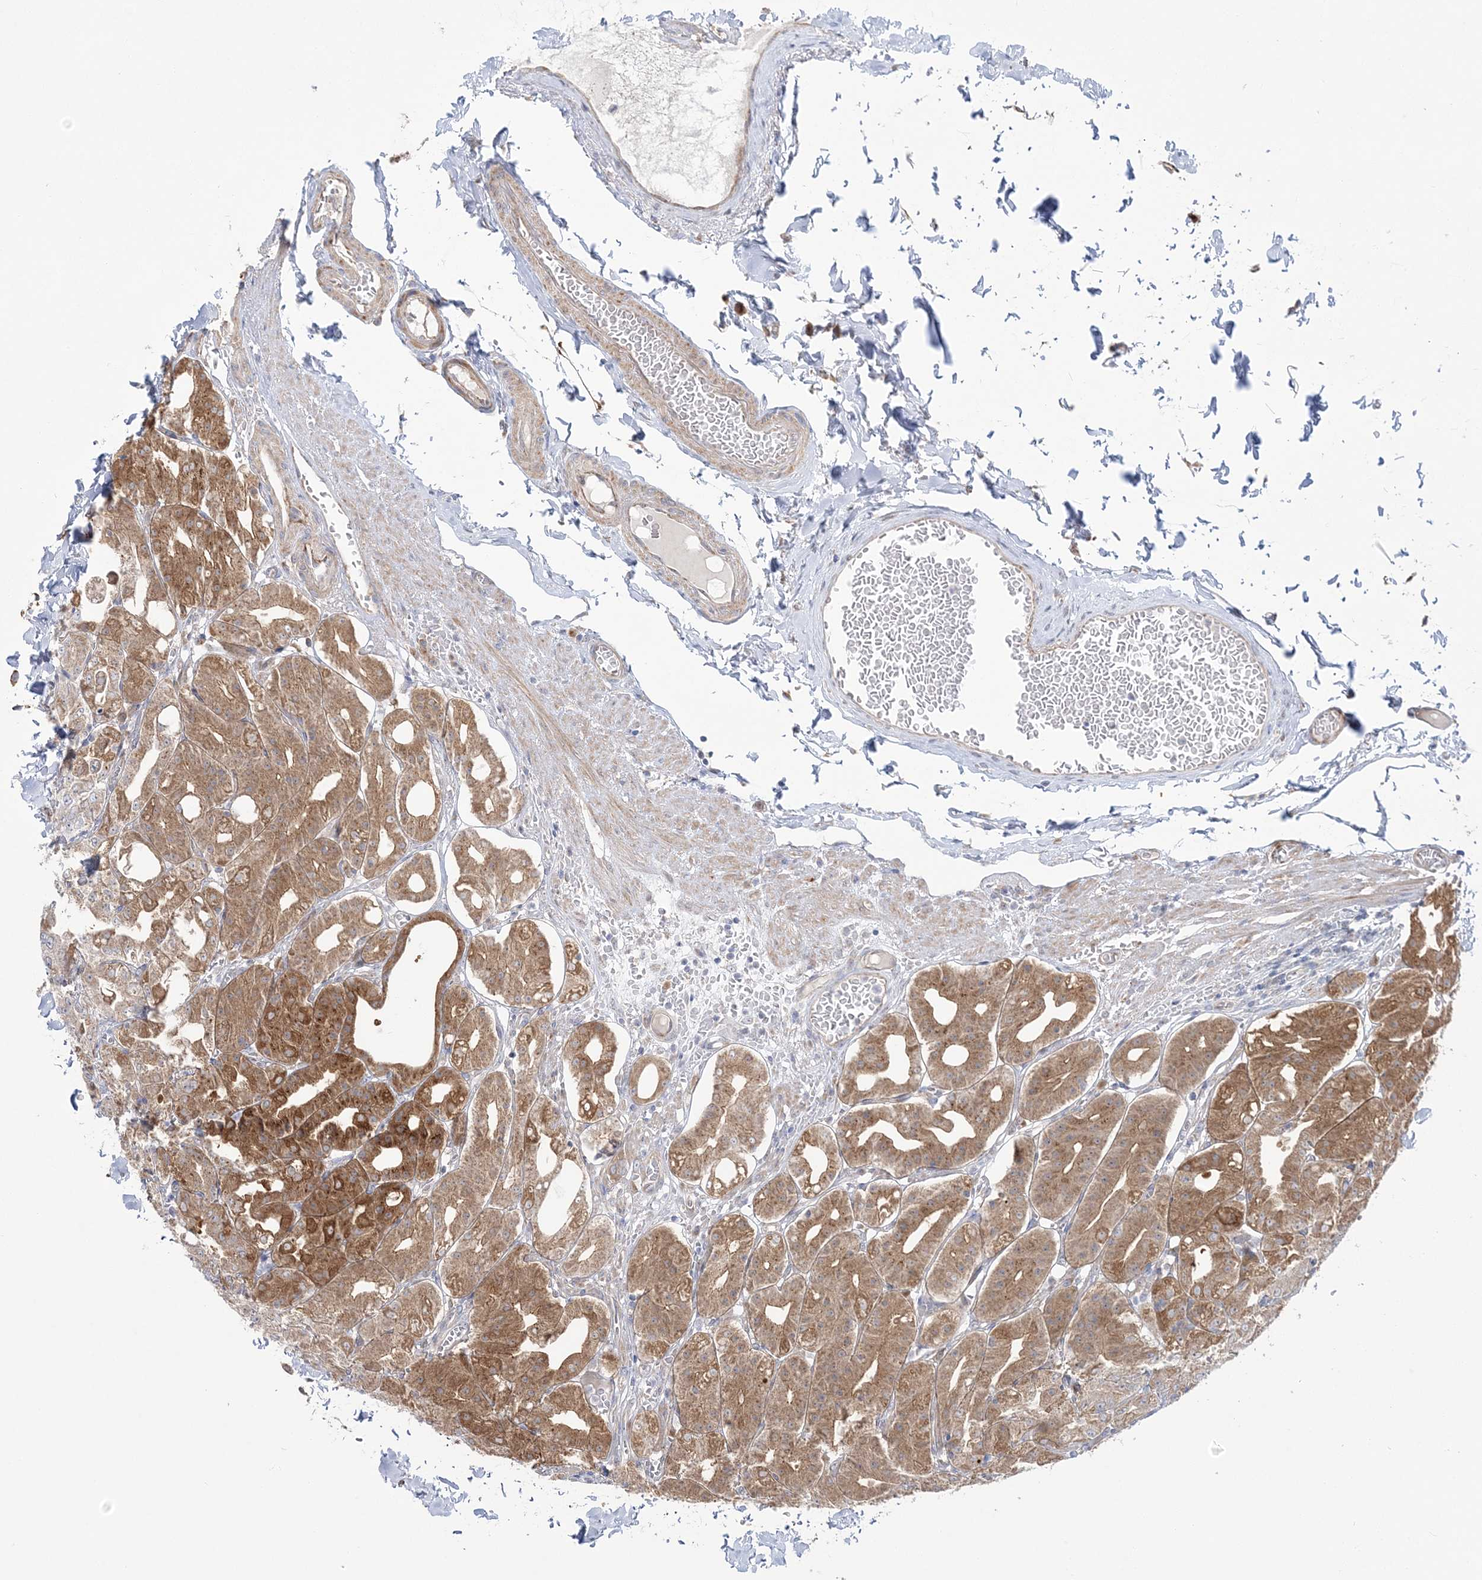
{"staining": {"intensity": "moderate", "quantity": ">75%", "location": "cytoplasmic/membranous"}, "tissue": "stomach", "cell_type": "Glandular cells", "image_type": "normal", "snomed": [{"axis": "morphology", "description": "Normal tissue, NOS"}, {"axis": "topography", "description": "Stomach, lower"}], "caption": "Moderate cytoplasmic/membranous staining is present in approximately >75% of glandular cells in benign stomach.", "gene": "MMADHC", "patient": {"sex": "male", "age": 71}}